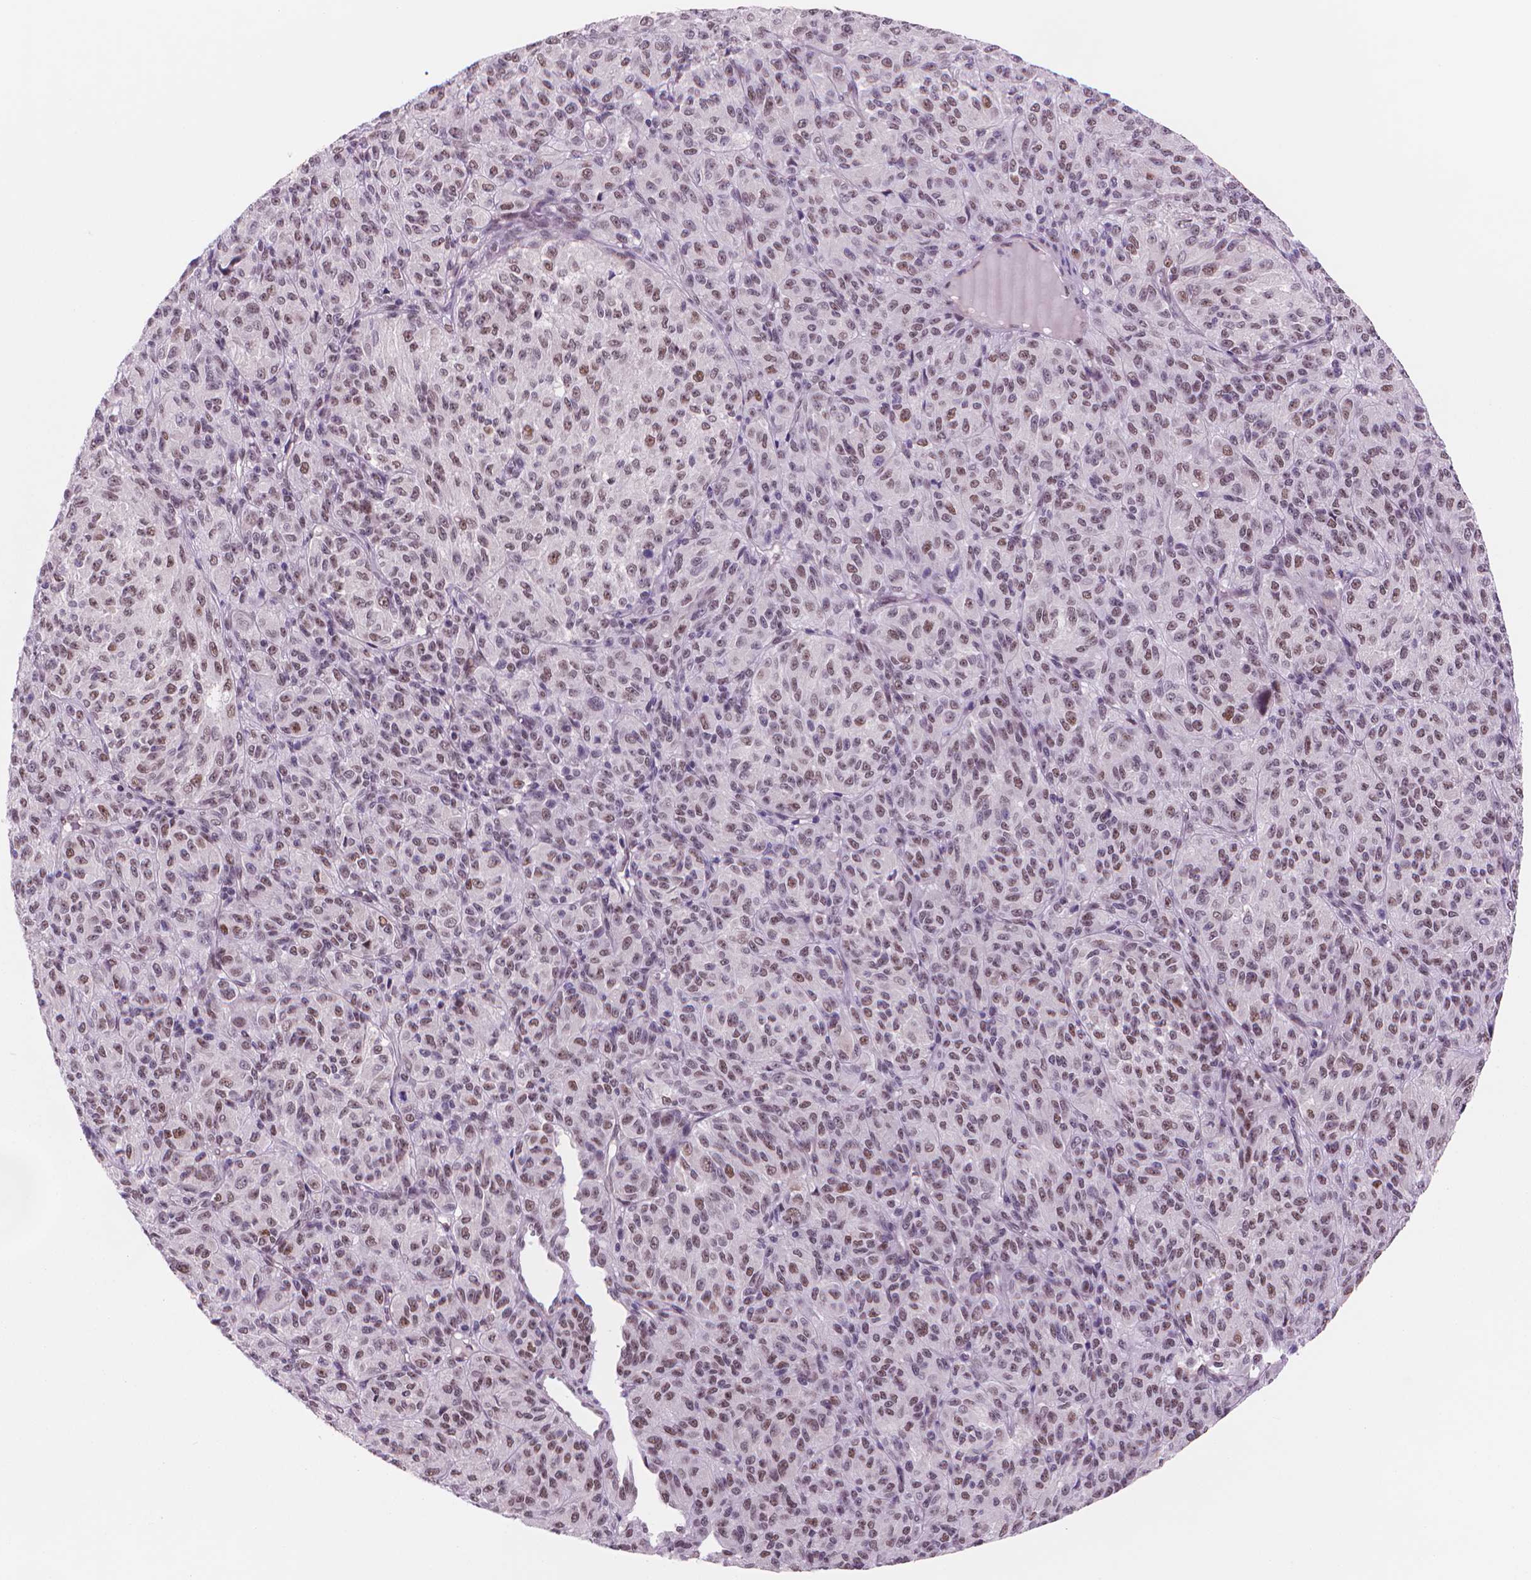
{"staining": {"intensity": "moderate", "quantity": "25%-75%", "location": "nuclear"}, "tissue": "melanoma", "cell_type": "Tumor cells", "image_type": "cancer", "snomed": [{"axis": "morphology", "description": "Malignant melanoma, Metastatic site"}, {"axis": "topography", "description": "Brain"}], "caption": "This histopathology image displays IHC staining of human malignant melanoma (metastatic site), with medium moderate nuclear expression in approximately 25%-75% of tumor cells.", "gene": "POLR3D", "patient": {"sex": "female", "age": 56}}